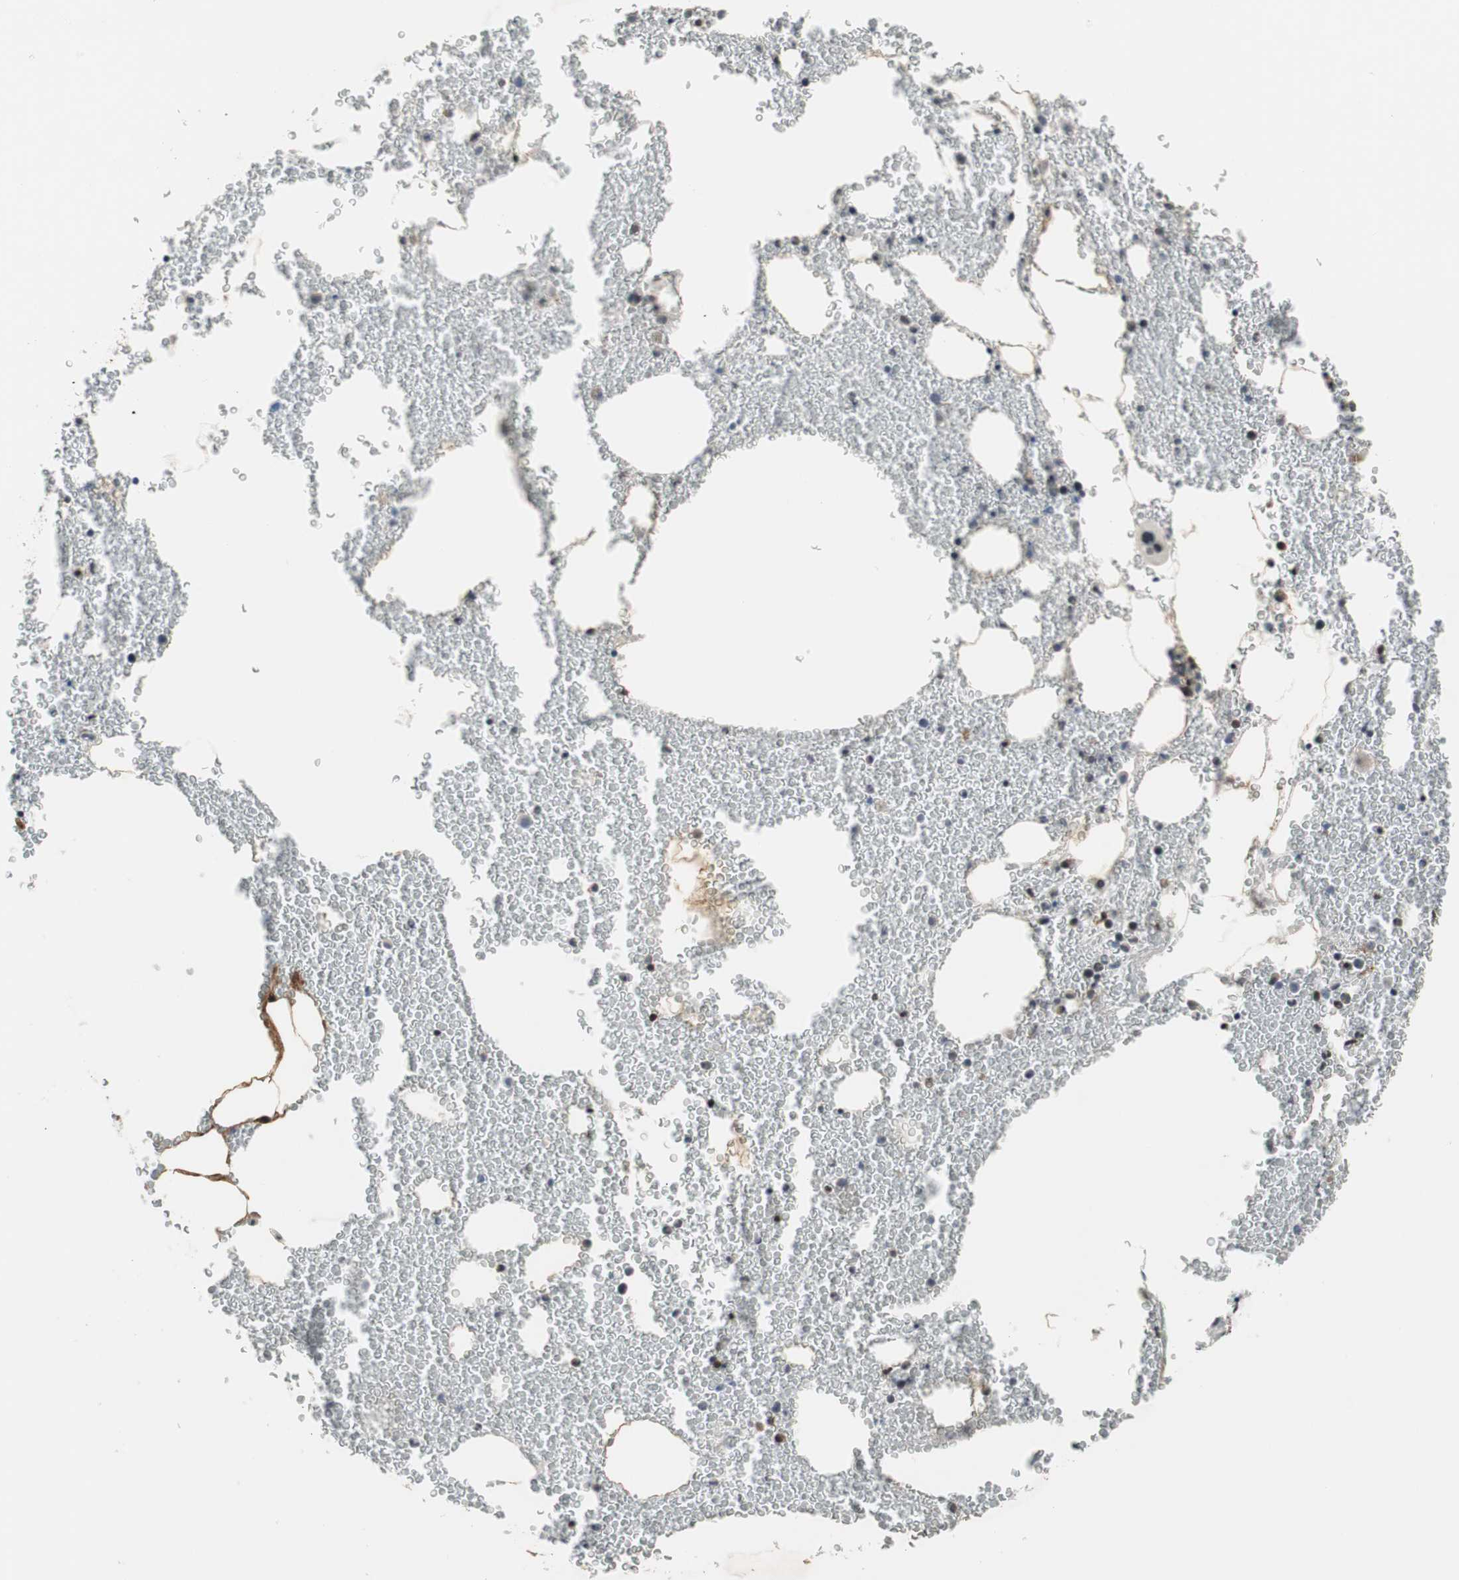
{"staining": {"intensity": "moderate", "quantity": "<25%", "location": "nuclear"}, "tissue": "bone marrow", "cell_type": "Hematopoietic cells", "image_type": "normal", "snomed": [{"axis": "morphology", "description": "Normal tissue, NOS"}, {"axis": "topography", "description": "Bone marrow"}], "caption": "Immunohistochemical staining of benign bone marrow displays <25% levels of moderate nuclear protein expression in approximately <25% of hematopoietic cells. (IHC, brightfield microscopy, high magnification).", "gene": "GRHL1", "patient": {"sex": "female", "age": 41}}